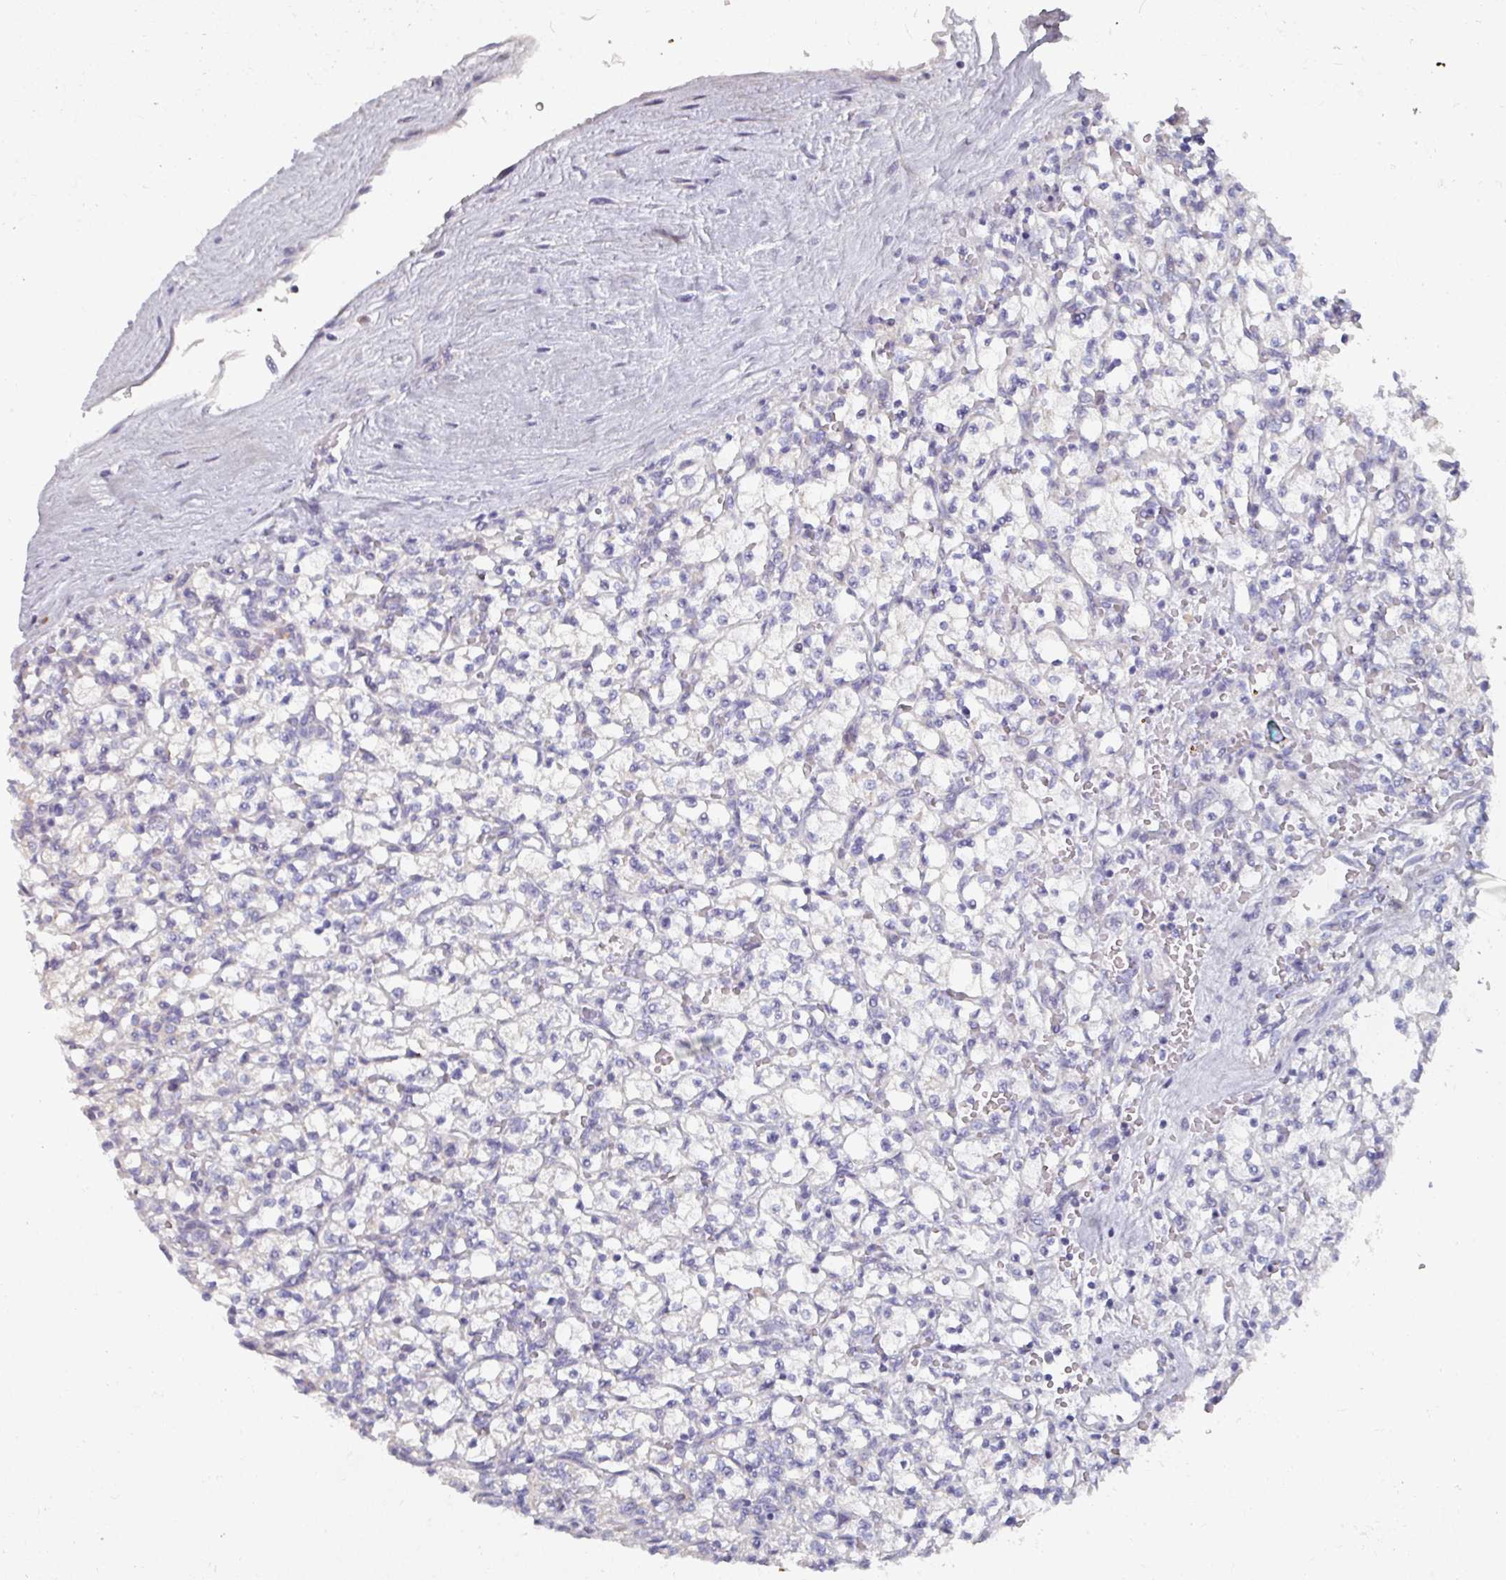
{"staining": {"intensity": "negative", "quantity": "none", "location": "none"}, "tissue": "renal cancer", "cell_type": "Tumor cells", "image_type": "cancer", "snomed": [{"axis": "morphology", "description": "Adenocarcinoma, NOS"}, {"axis": "topography", "description": "Kidney"}], "caption": "Immunohistochemistry (IHC) photomicrograph of neoplastic tissue: human adenocarcinoma (renal) stained with DAB reveals no significant protein expression in tumor cells.", "gene": "NT5C1A", "patient": {"sex": "female", "age": 64}}